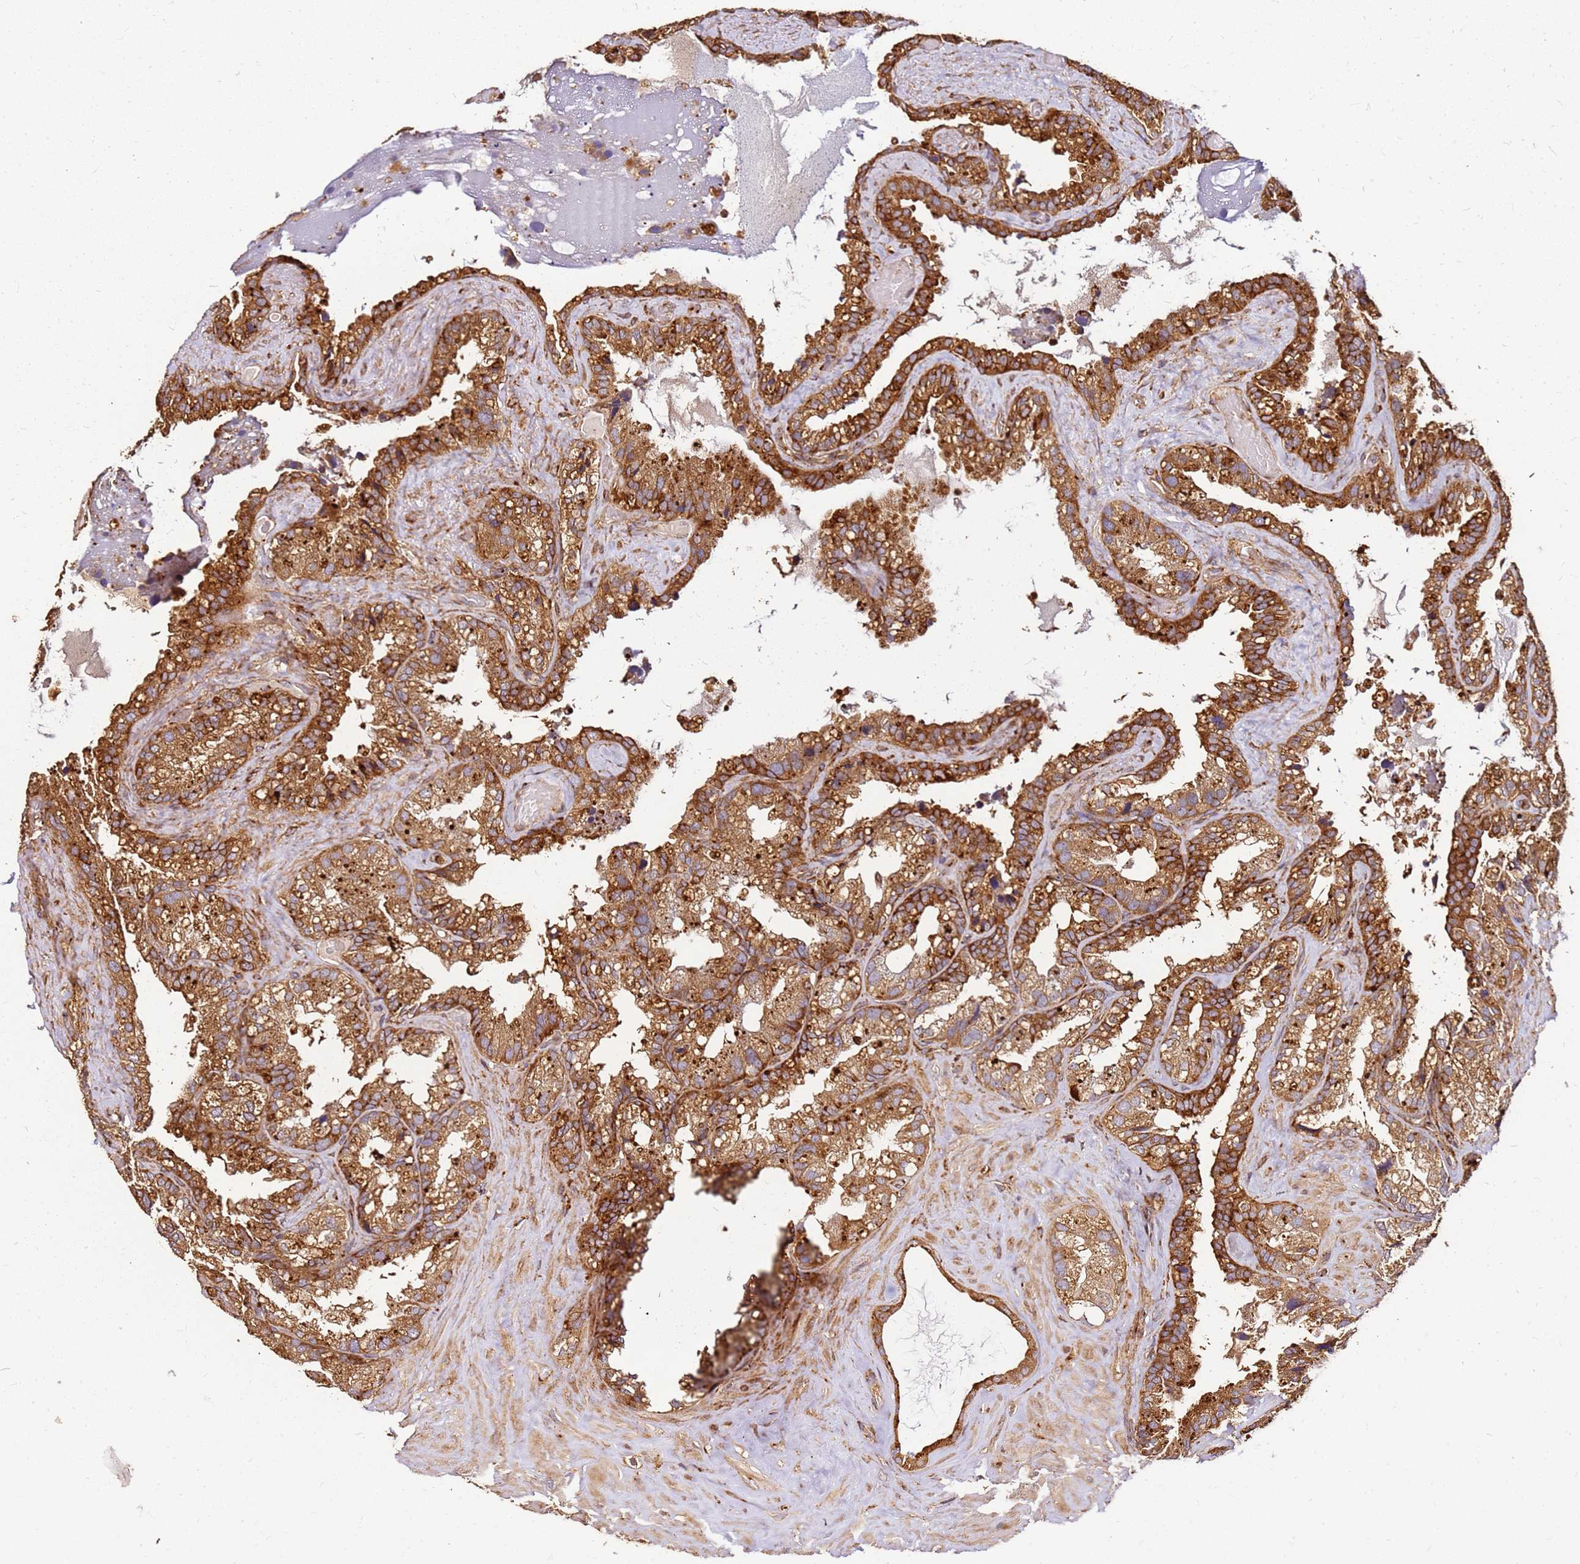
{"staining": {"intensity": "strong", "quantity": ">75%", "location": "cytoplasmic/membranous"}, "tissue": "seminal vesicle", "cell_type": "Glandular cells", "image_type": "normal", "snomed": [{"axis": "morphology", "description": "Normal tissue, NOS"}, {"axis": "topography", "description": "Prostate"}, {"axis": "topography", "description": "Seminal veicle"}], "caption": "Immunohistochemical staining of unremarkable seminal vesicle displays high levels of strong cytoplasmic/membranous expression in approximately >75% of glandular cells.", "gene": "DVL3", "patient": {"sex": "male", "age": 68}}